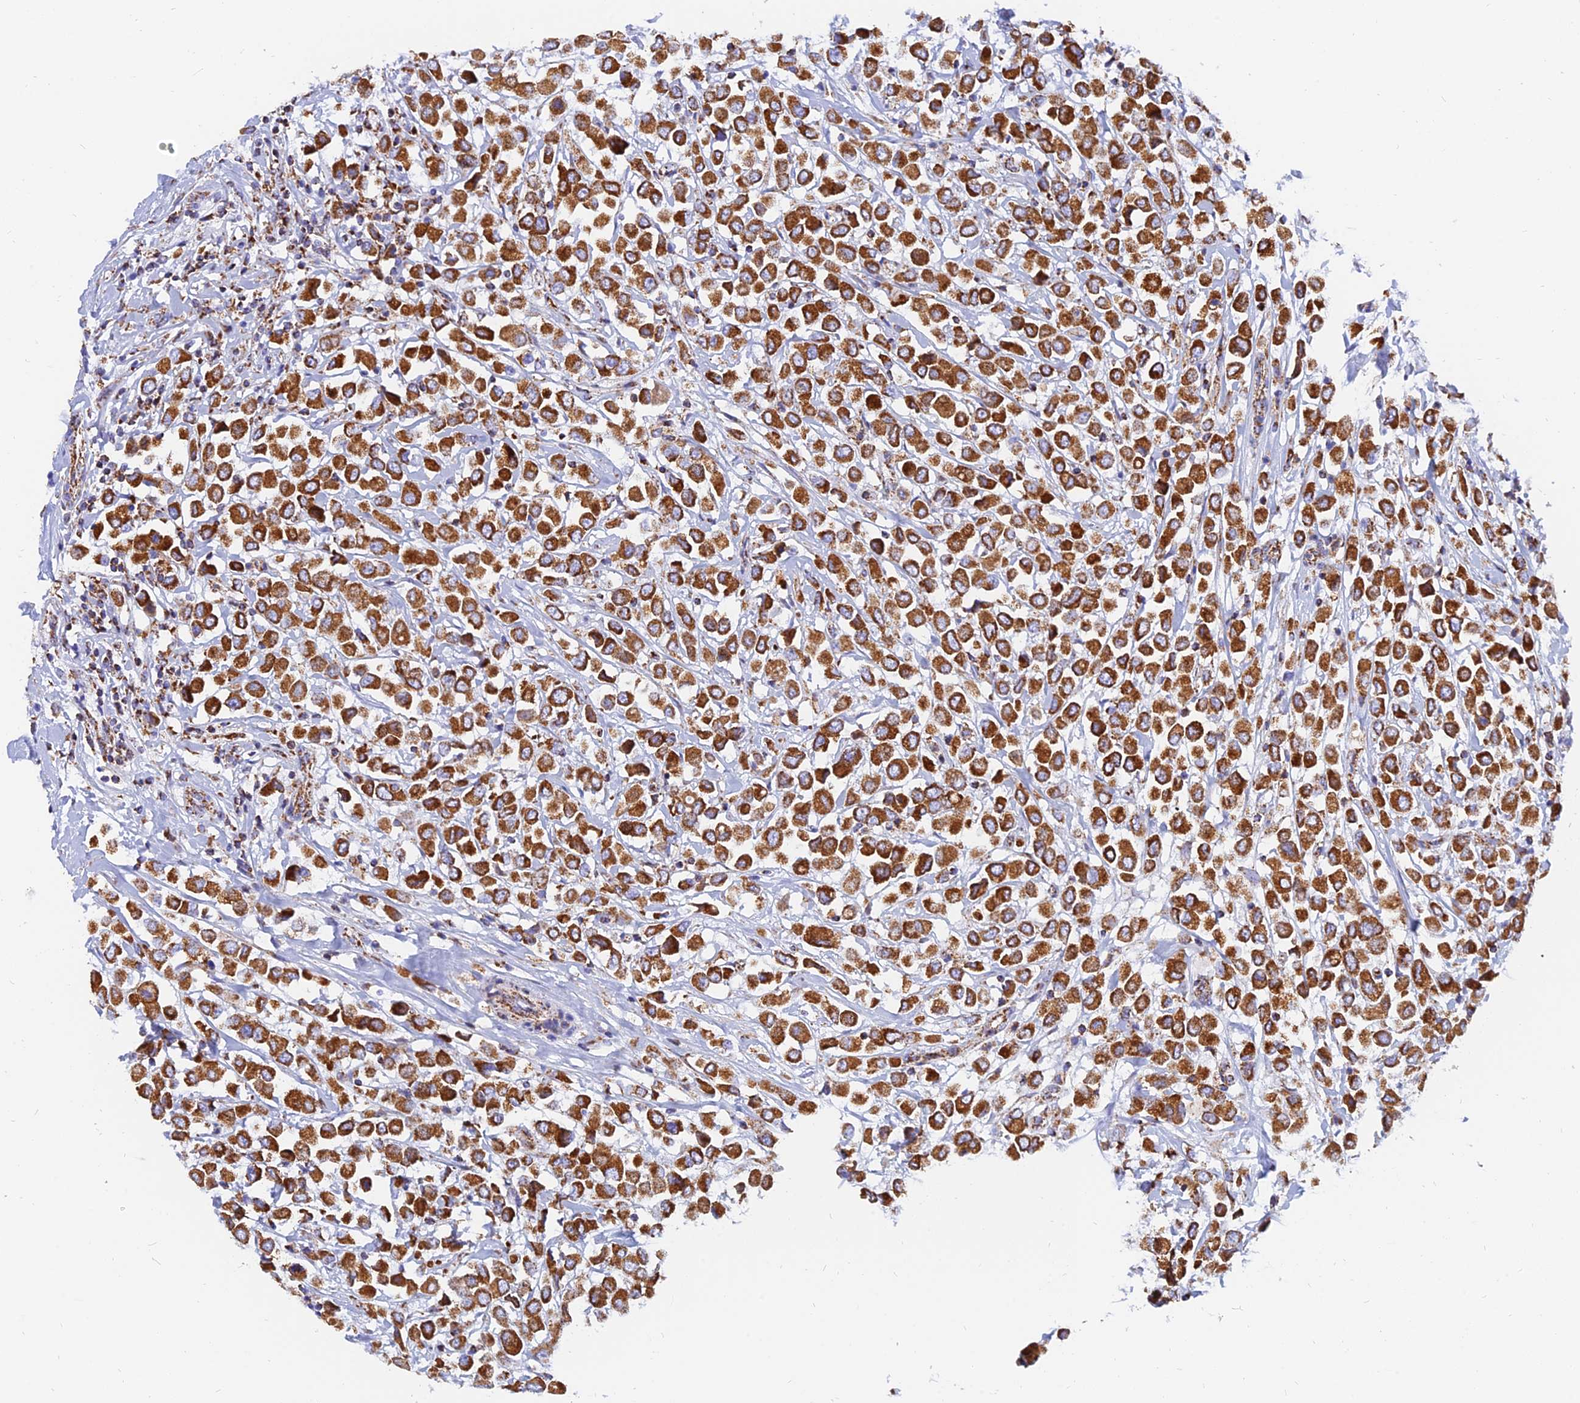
{"staining": {"intensity": "strong", "quantity": ">75%", "location": "cytoplasmic/membranous"}, "tissue": "breast cancer", "cell_type": "Tumor cells", "image_type": "cancer", "snomed": [{"axis": "morphology", "description": "Duct carcinoma"}, {"axis": "topography", "description": "Breast"}], "caption": "An image of breast infiltrating ductal carcinoma stained for a protein displays strong cytoplasmic/membranous brown staining in tumor cells. (DAB IHC, brown staining for protein, blue staining for nuclei).", "gene": "NDUFB6", "patient": {"sex": "female", "age": 61}}